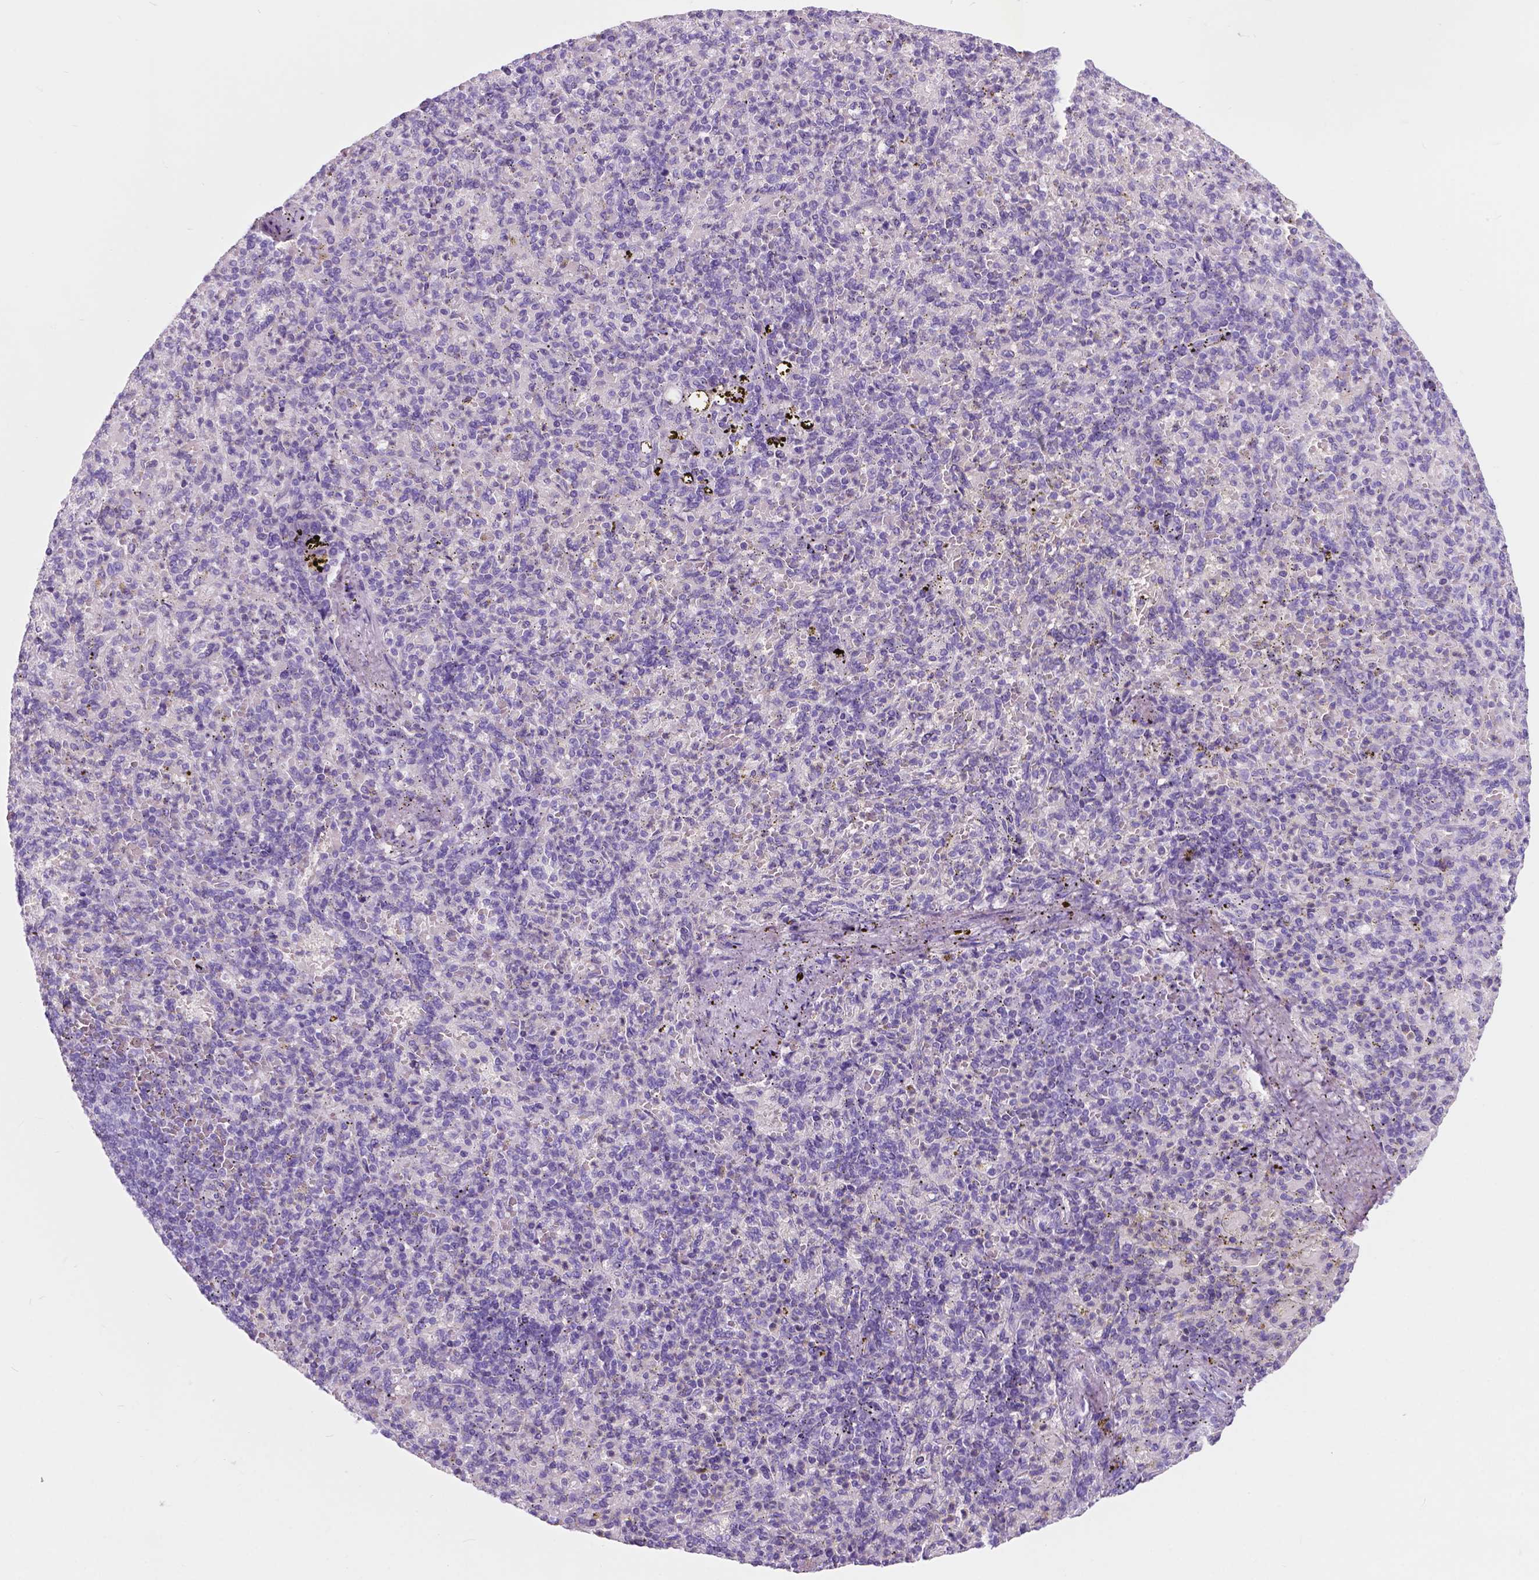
{"staining": {"intensity": "negative", "quantity": "none", "location": "none"}, "tissue": "spleen", "cell_type": "Cells in red pulp", "image_type": "normal", "snomed": [{"axis": "morphology", "description": "Normal tissue, NOS"}, {"axis": "topography", "description": "Spleen"}], "caption": "Cells in red pulp are negative for protein expression in normal human spleen. (DAB (3,3'-diaminobenzidine) IHC visualized using brightfield microscopy, high magnification).", "gene": "CUZD1", "patient": {"sex": "female", "age": 74}}